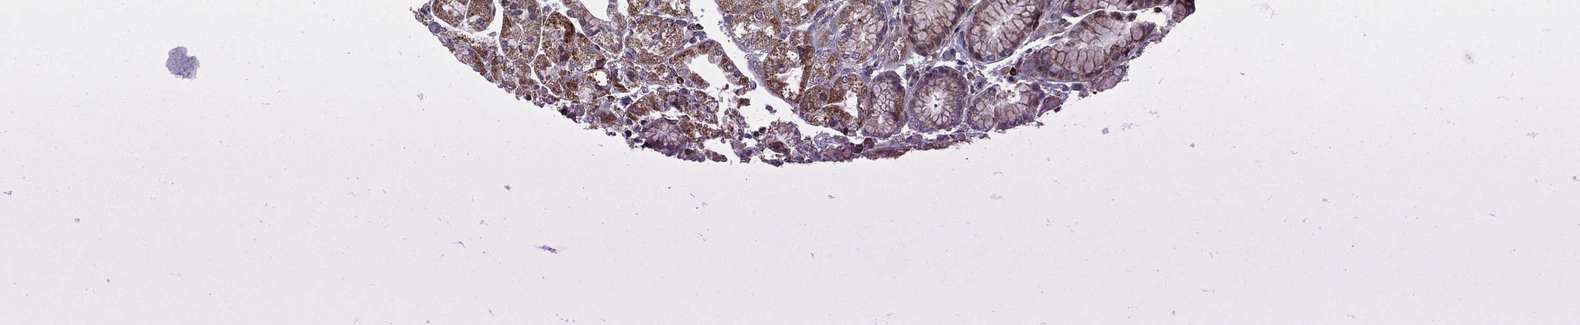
{"staining": {"intensity": "strong", "quantity": "25%-75%", "location": "cytoplasmic/membranous"}, "tissue": "stomach", "cell_type": "Glandular cells", "image_type": "normal", "snomed": [{"axis": "morphology", "description": "Normal tissue, NOS"}, {"axis": "topography", "description": "Stomach, upper"}], "caption": "Immunohistochemistry (IHC) of benign human stomach exhibits high levels of strong cytoplasmic/membranous positivity in approximately 25%-75% of glandular cells. The staining was performed using DAB (3,3'-diaminobenzidine) to visualize the protein expression in brown, while the nuclei were stained in blue with hematoxylin (Magnification: 20x).", "gene": "NDUFC1", "patient": {"sex": "male", "age": 72}}